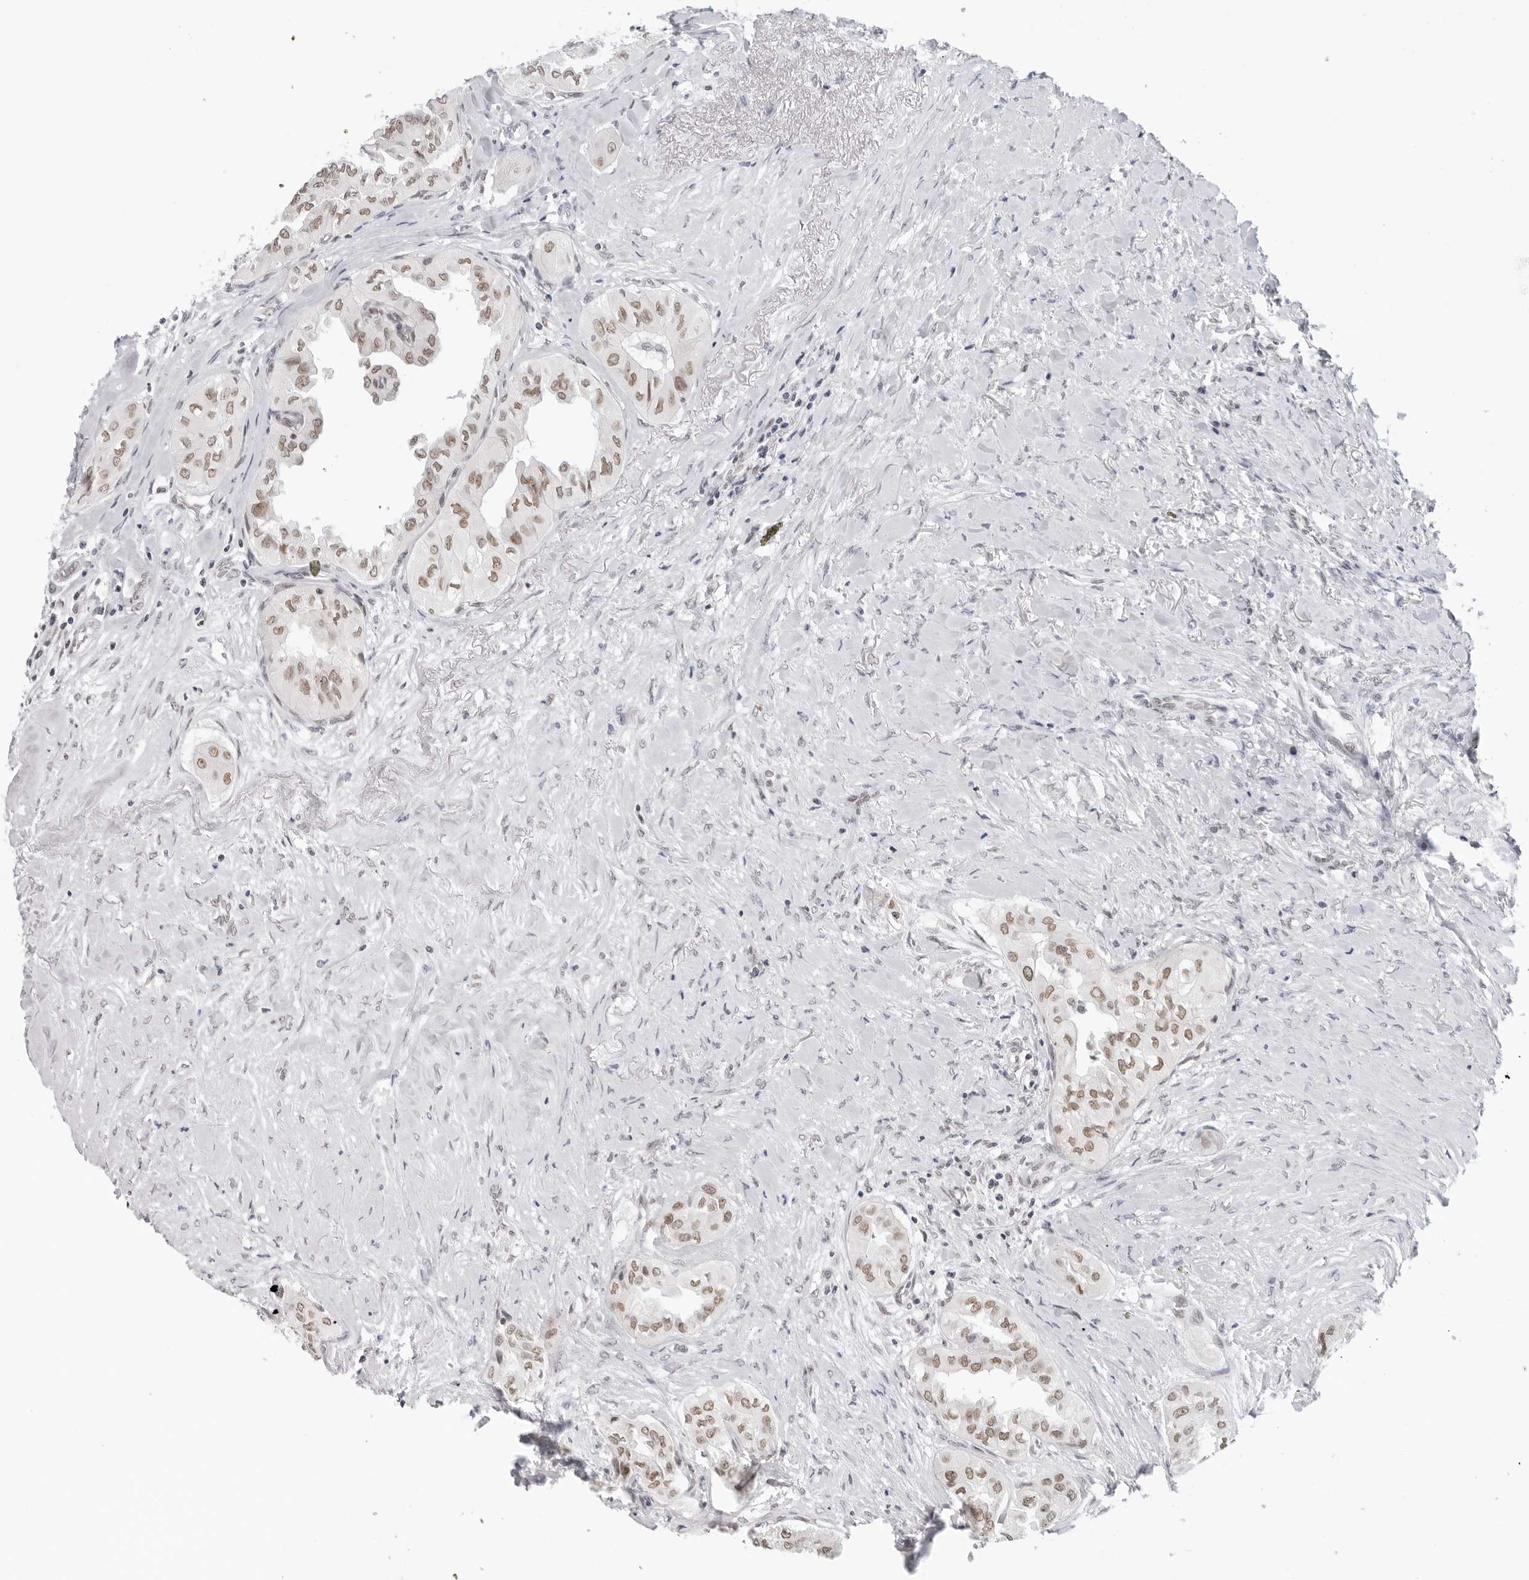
{"staining": {"intensity": "moderate", "quantity": ">75%", "location": "nuclear"}, "tissue": "thyroid cancer", "cell_type": "Tumor cells", "image_type": "cancer", "snomed": [{"axis": "morphology", "description": "Papillary adenocarcinoma, NOS"}, {"axis": "topography", "description": "Thyroid gland"}], "caption": "Thyroid cancer (papillary adenocarcinoma) stained with a brown dye demonstrates moderate nuclear positive positivity in about >75% of tumor cells.", "gene": "FOXK2", "patient": {"sex": "female", "age": 59}}